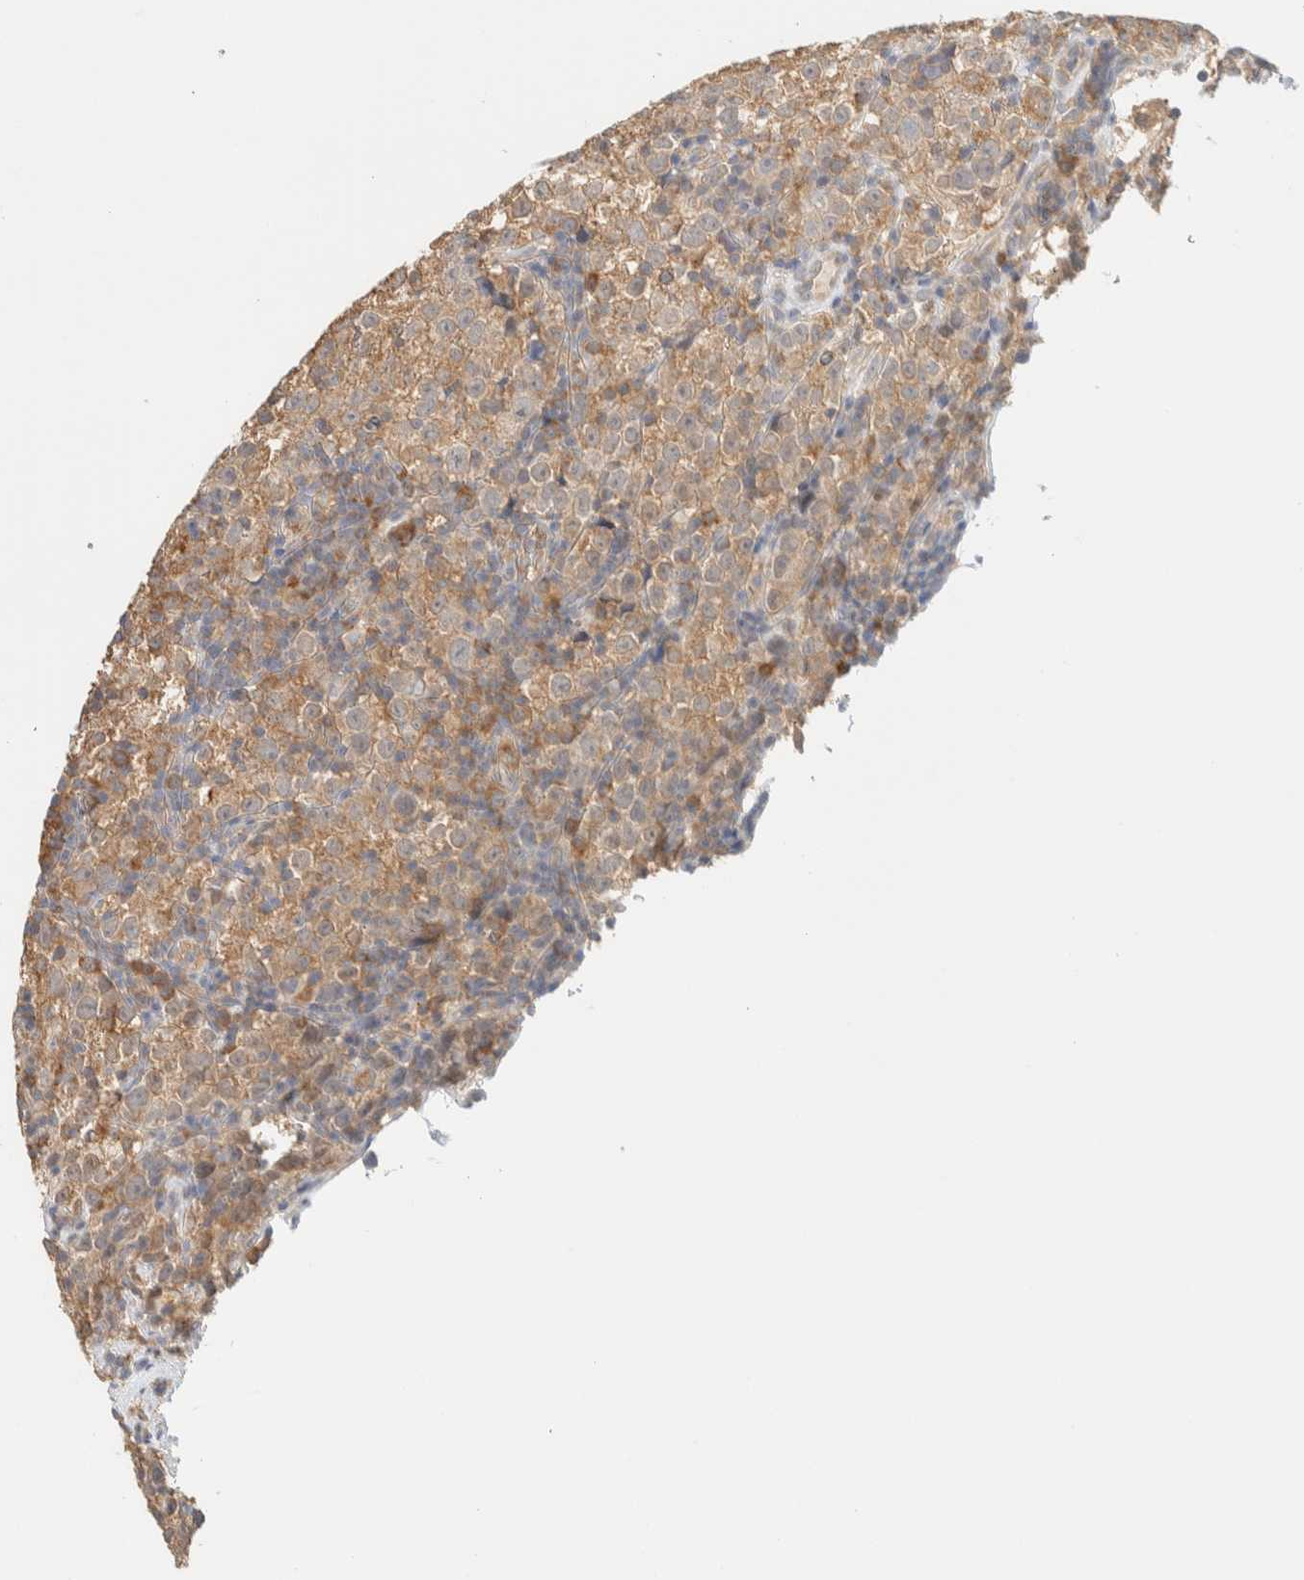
{"staining": {"intensity": "moderate", "quantity": ">75%", "location": "cytoplasmic/membranous"}, "tissue": "testis cancer", "cell_type": "Tumor cells", "image_type": "cancer", "snomed": [{"axis": "morphology", "description": "Normal tissue, NOS"}, {"axis": "morphology", "description": "Seminoma, NOS"}, {"axis": "topography", "description": "Testis"}], "caption": "A histopathology image showing moderate cytoplasmic/membranous positivity in about >75% of tumor cells in testis seminoma, as visualized by brown immunohistochemical staining.", "gene": "TBC1D8B", "patient": {"sex": "male", "age": 43}}